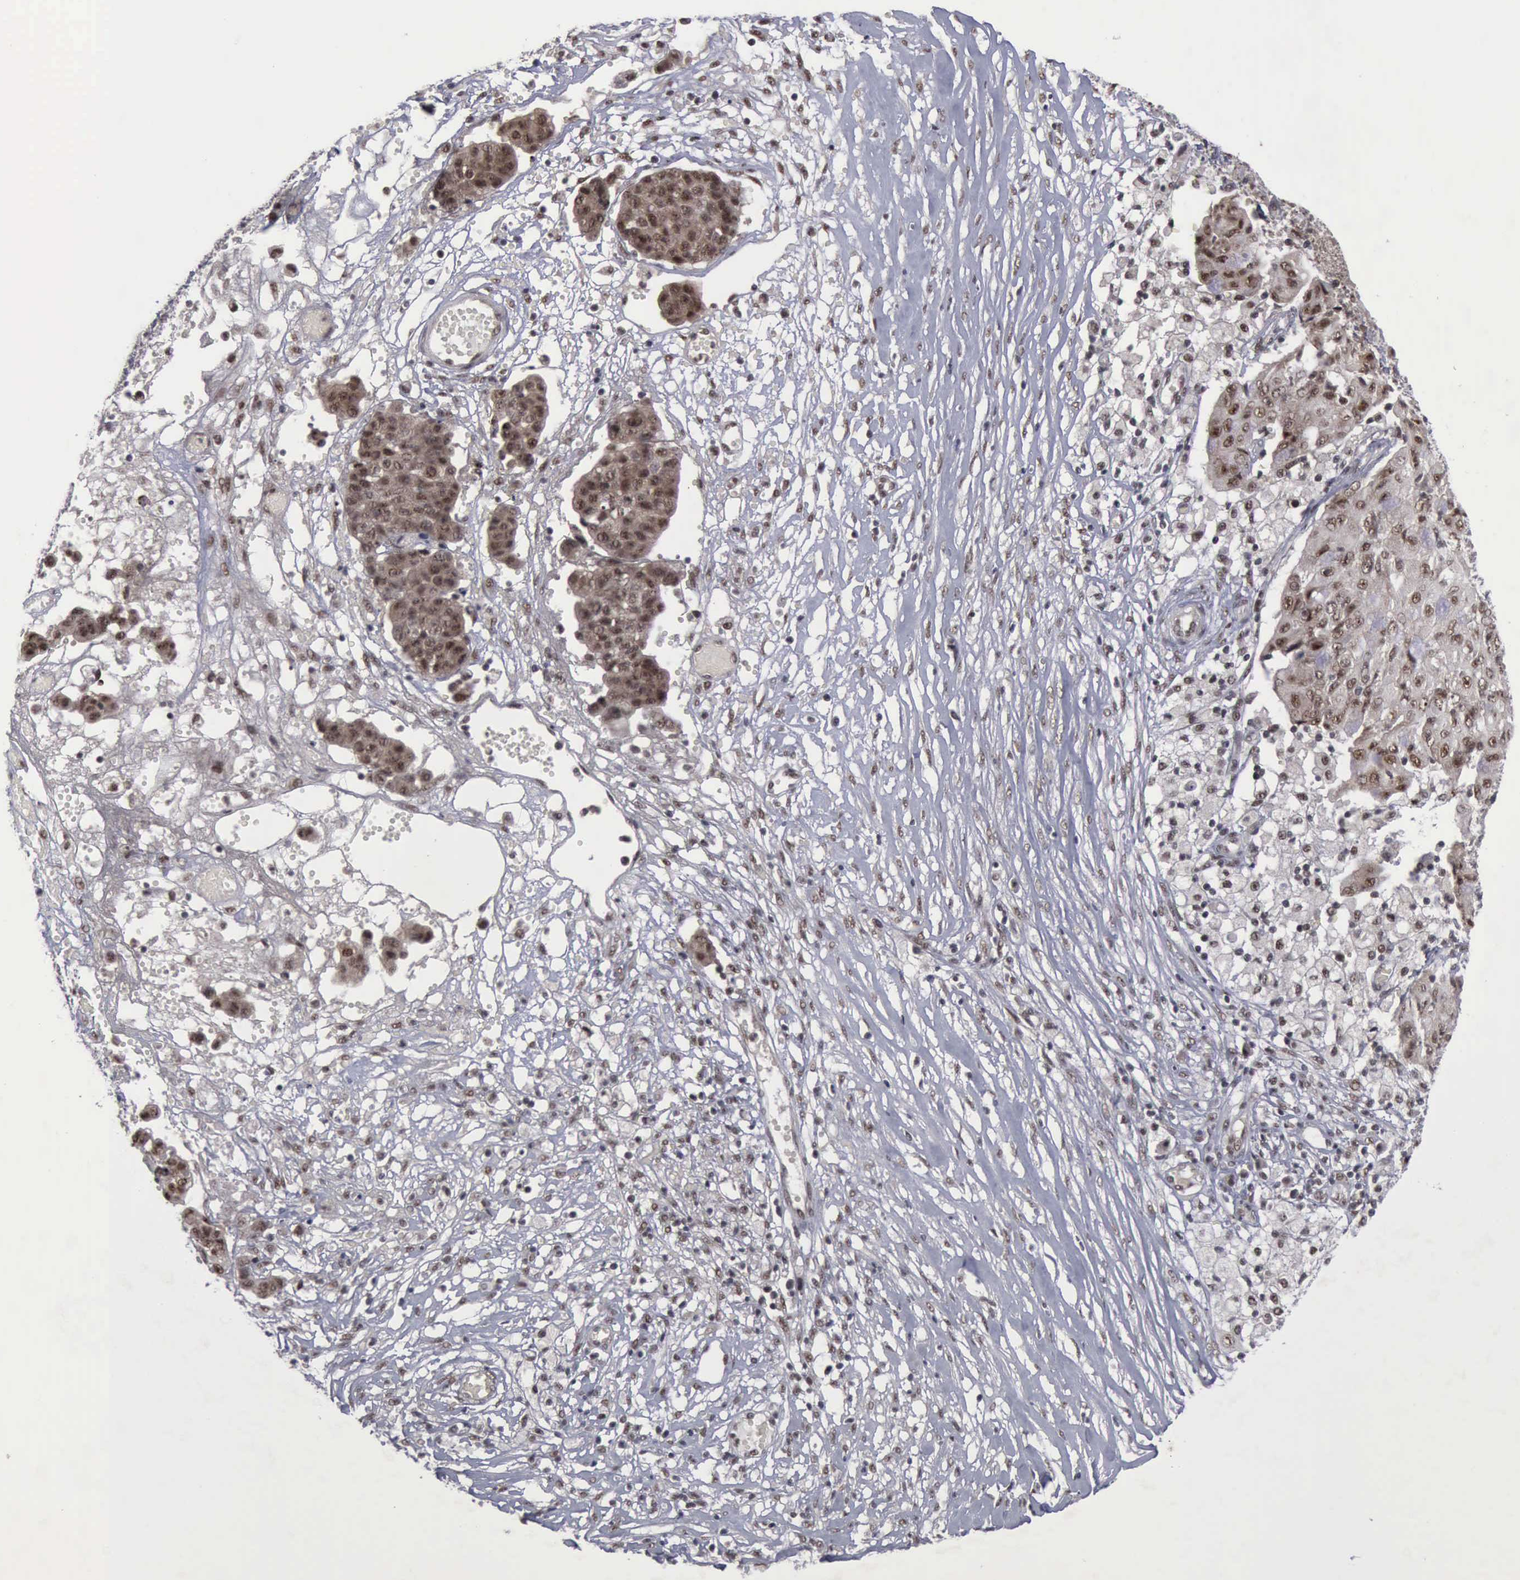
{"staining": {"intensity": "strong", "quantity": ">75%", "location": "cytoplasmic/membranous,nuclear"}, "tissue": "ovarian cancer", "cell_type": "Tumor cells", "image_type": "cancer", "snomed": [{"axis": "morphology", "description": "Carcinoma, endometroid"}, {"axis": "topography", "description": "Ovary"}], "caption": "The histopathology image displays staining of ovarian cancer (endometroid carcinoma), revealing strong cytoplasmic/membranous and nuclear protein staining (brown color) within tumor cells.", "gene": "ATM", "patient": {"sex": "female", "age": 42}}